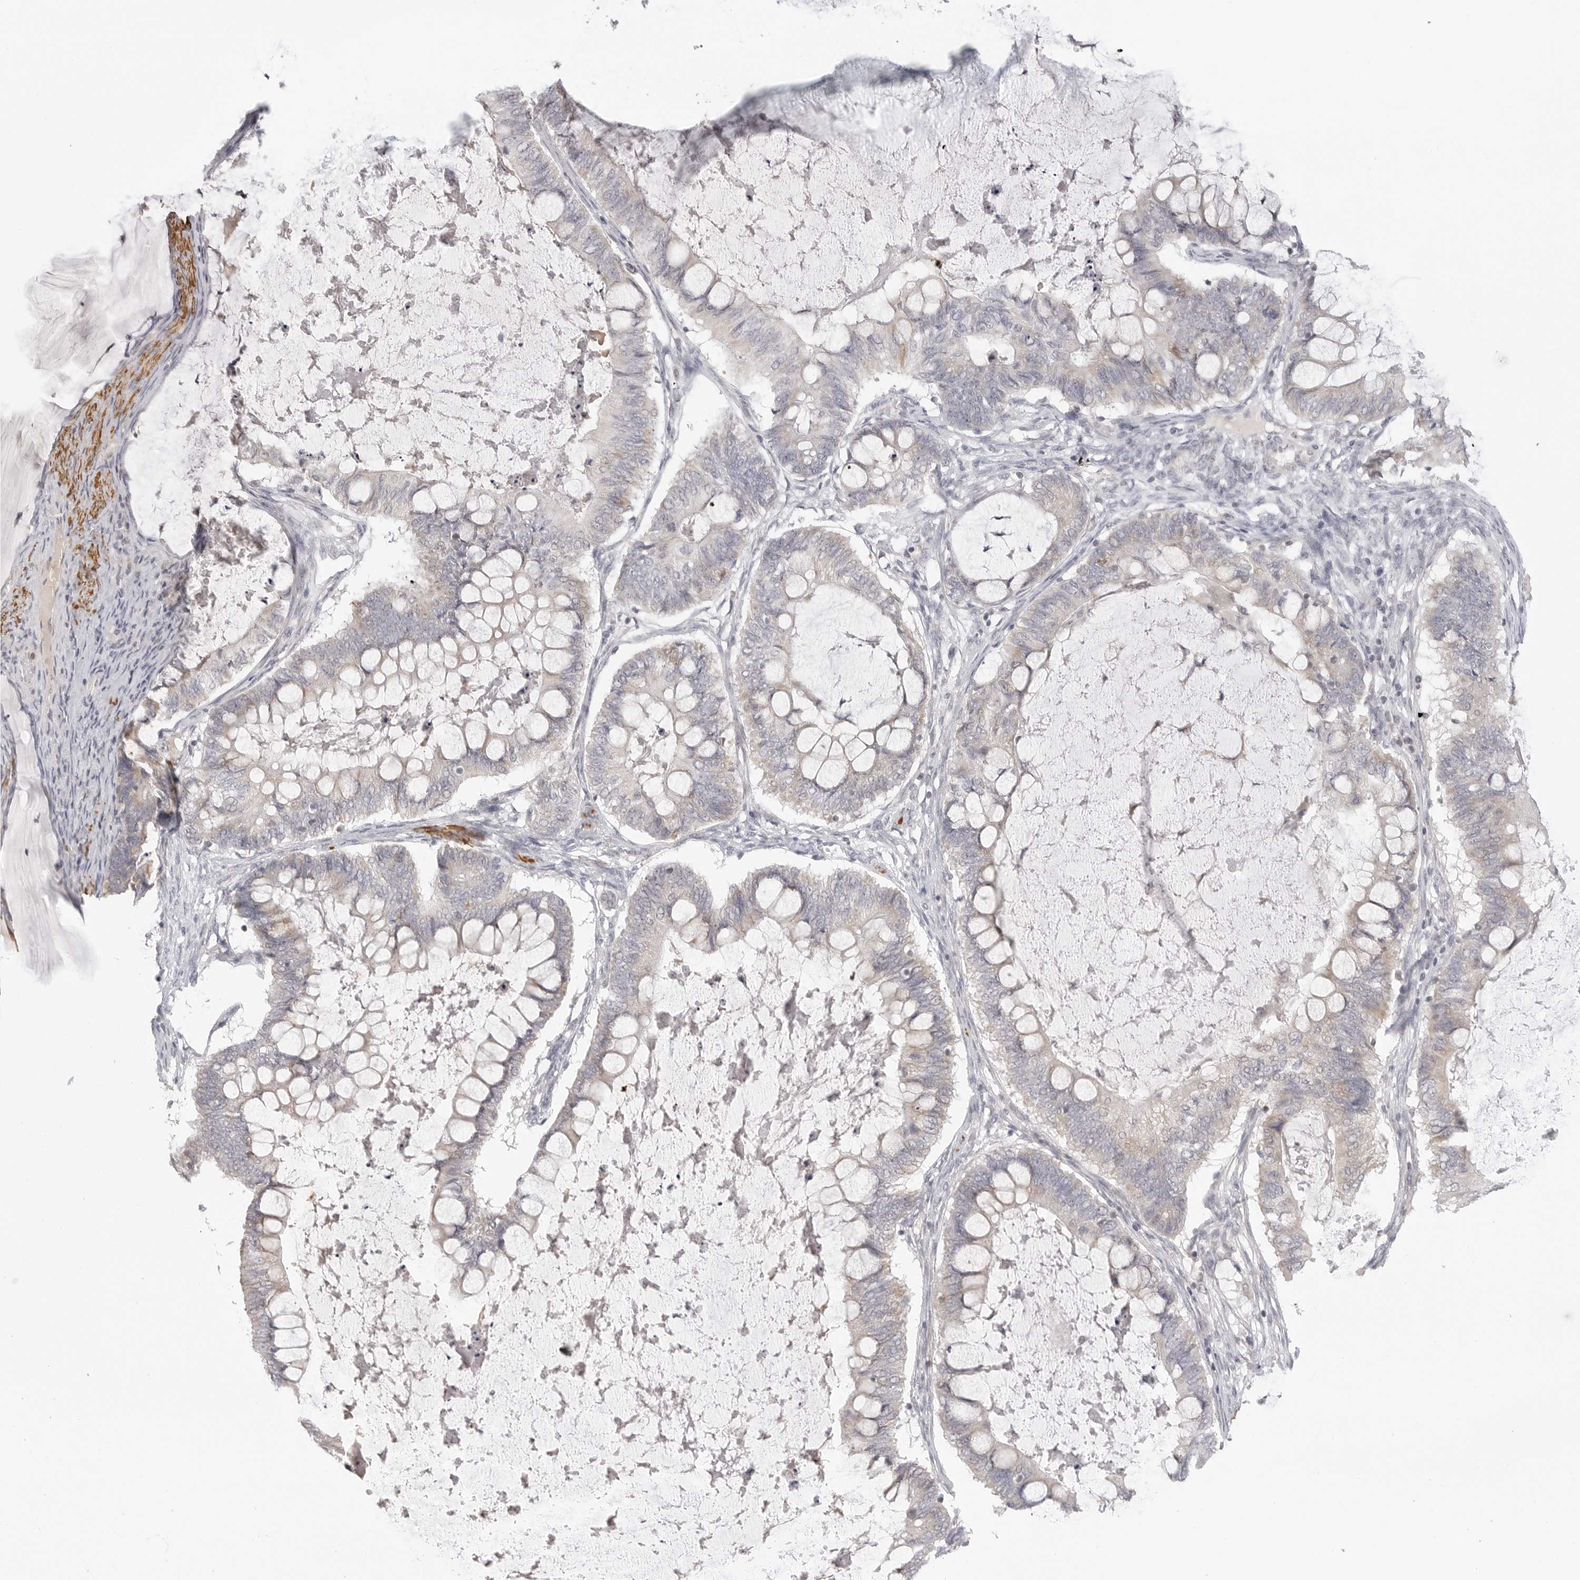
{"staining": {"intensity": "negative", "quantity": "none", "location": "none"}, "tissue": "ovarian cancer", "cell_type": "Tumor cells", "image_type": "cancer", "snomed": [{"axis": "morphology", "description": "Cystadenocarcinoma, mucinous, NOS"}, {"axis": "topography", "description": "Ovary"}], "caption": "Immunohistochemical staining of human ovarian cancer displays no significant positivity in tumor cells.", "gene": "MAP7D1", "patient": {"sex": "female", "age": 61}}